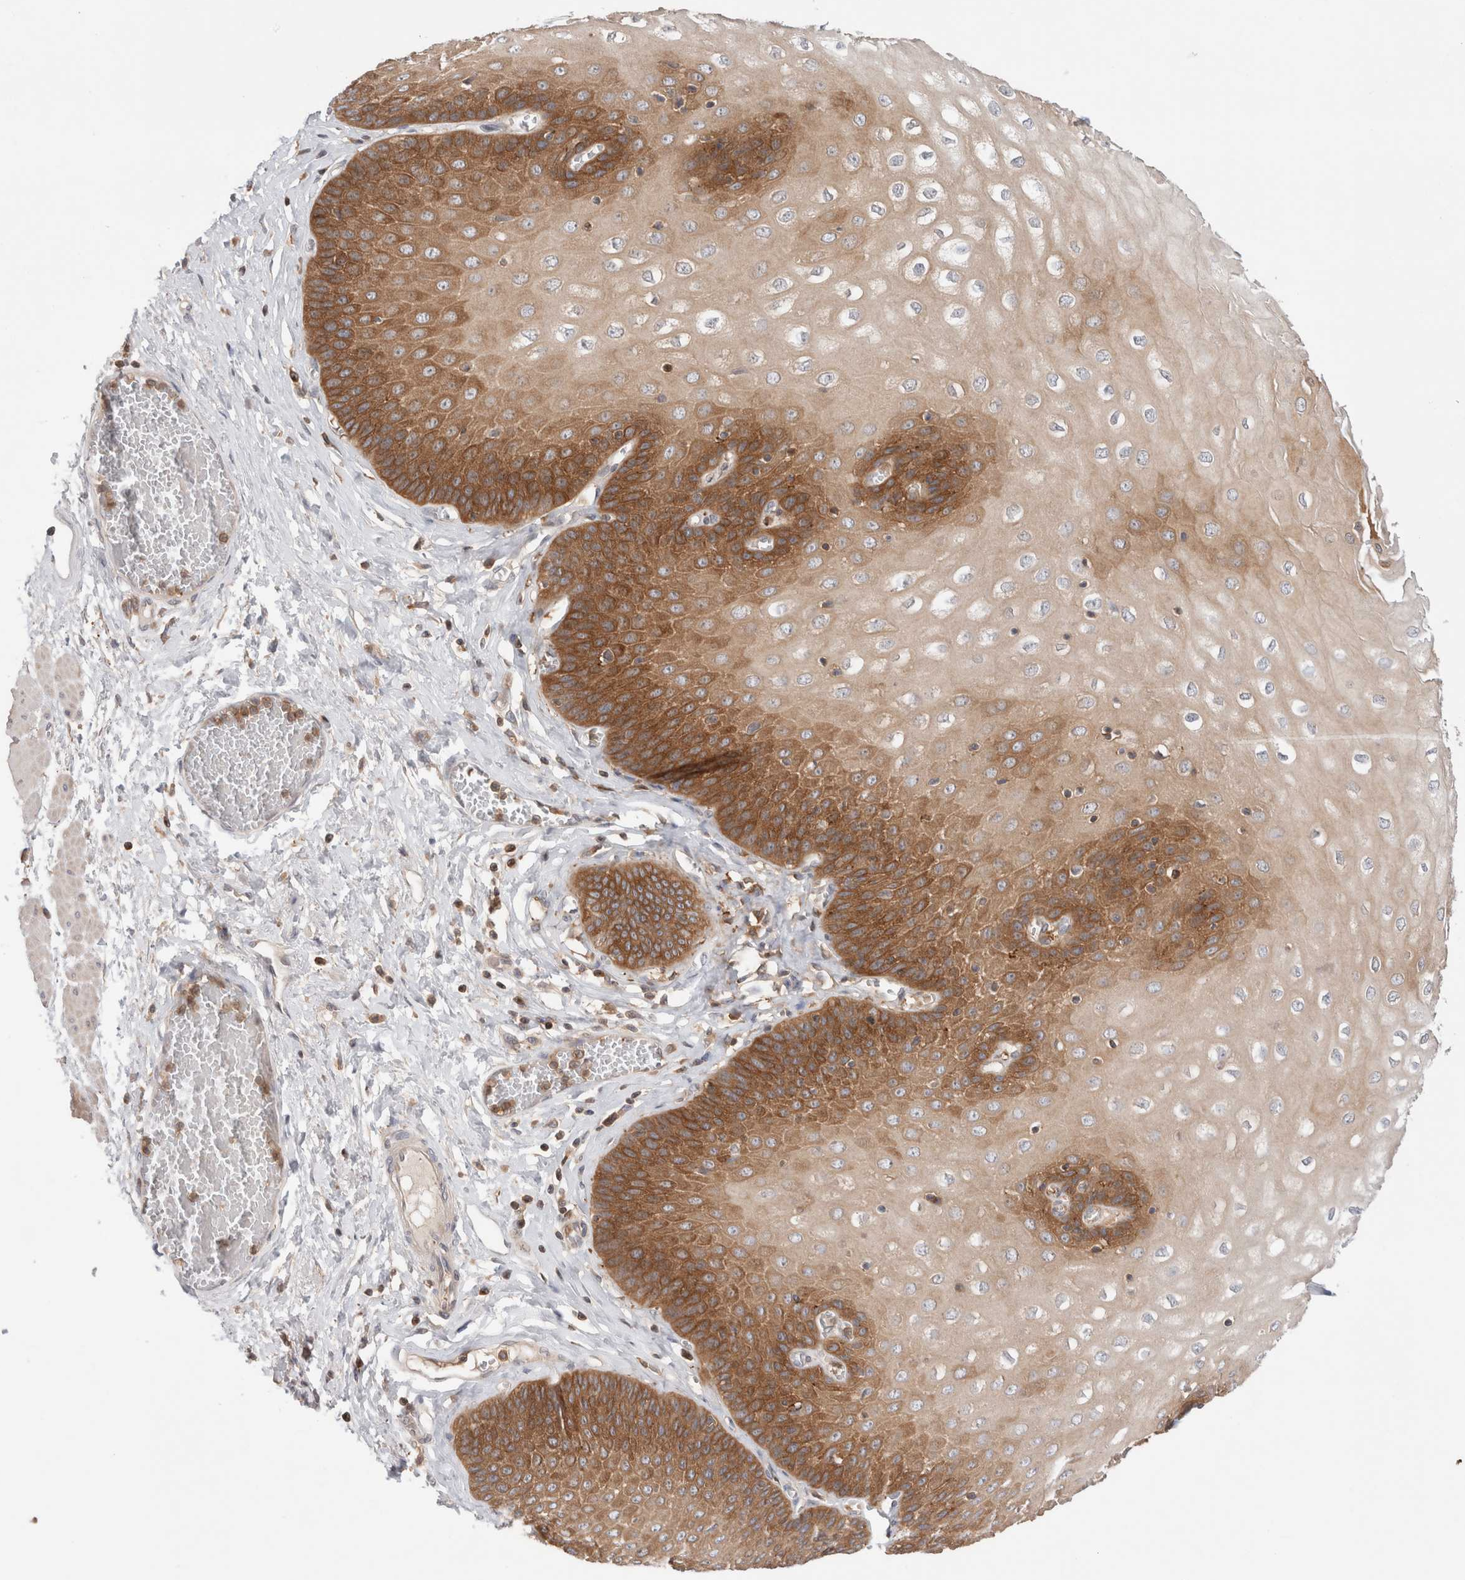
{"staining": {"intensity": "strong", "quantity": "25%-75%", "location": "cytoplasmic/membranous"}, "tissue": "esophagus", "cell_type": "Squamous epithelial cells", "image_type": "normal", "snomed": [{"axis": "morphology", "description": "Normal tissue, NOS"}, {"axis": "topography", "description": "Esophagus"}], "caption": "Protein expression analysis of benign human esophagus reveals strong cytoplasmic/membranous staining in approximately 25%-75% of squamous epithelial cells.", "gene": "KLHL14", "patient": {"sex": "male", "age": 60}}